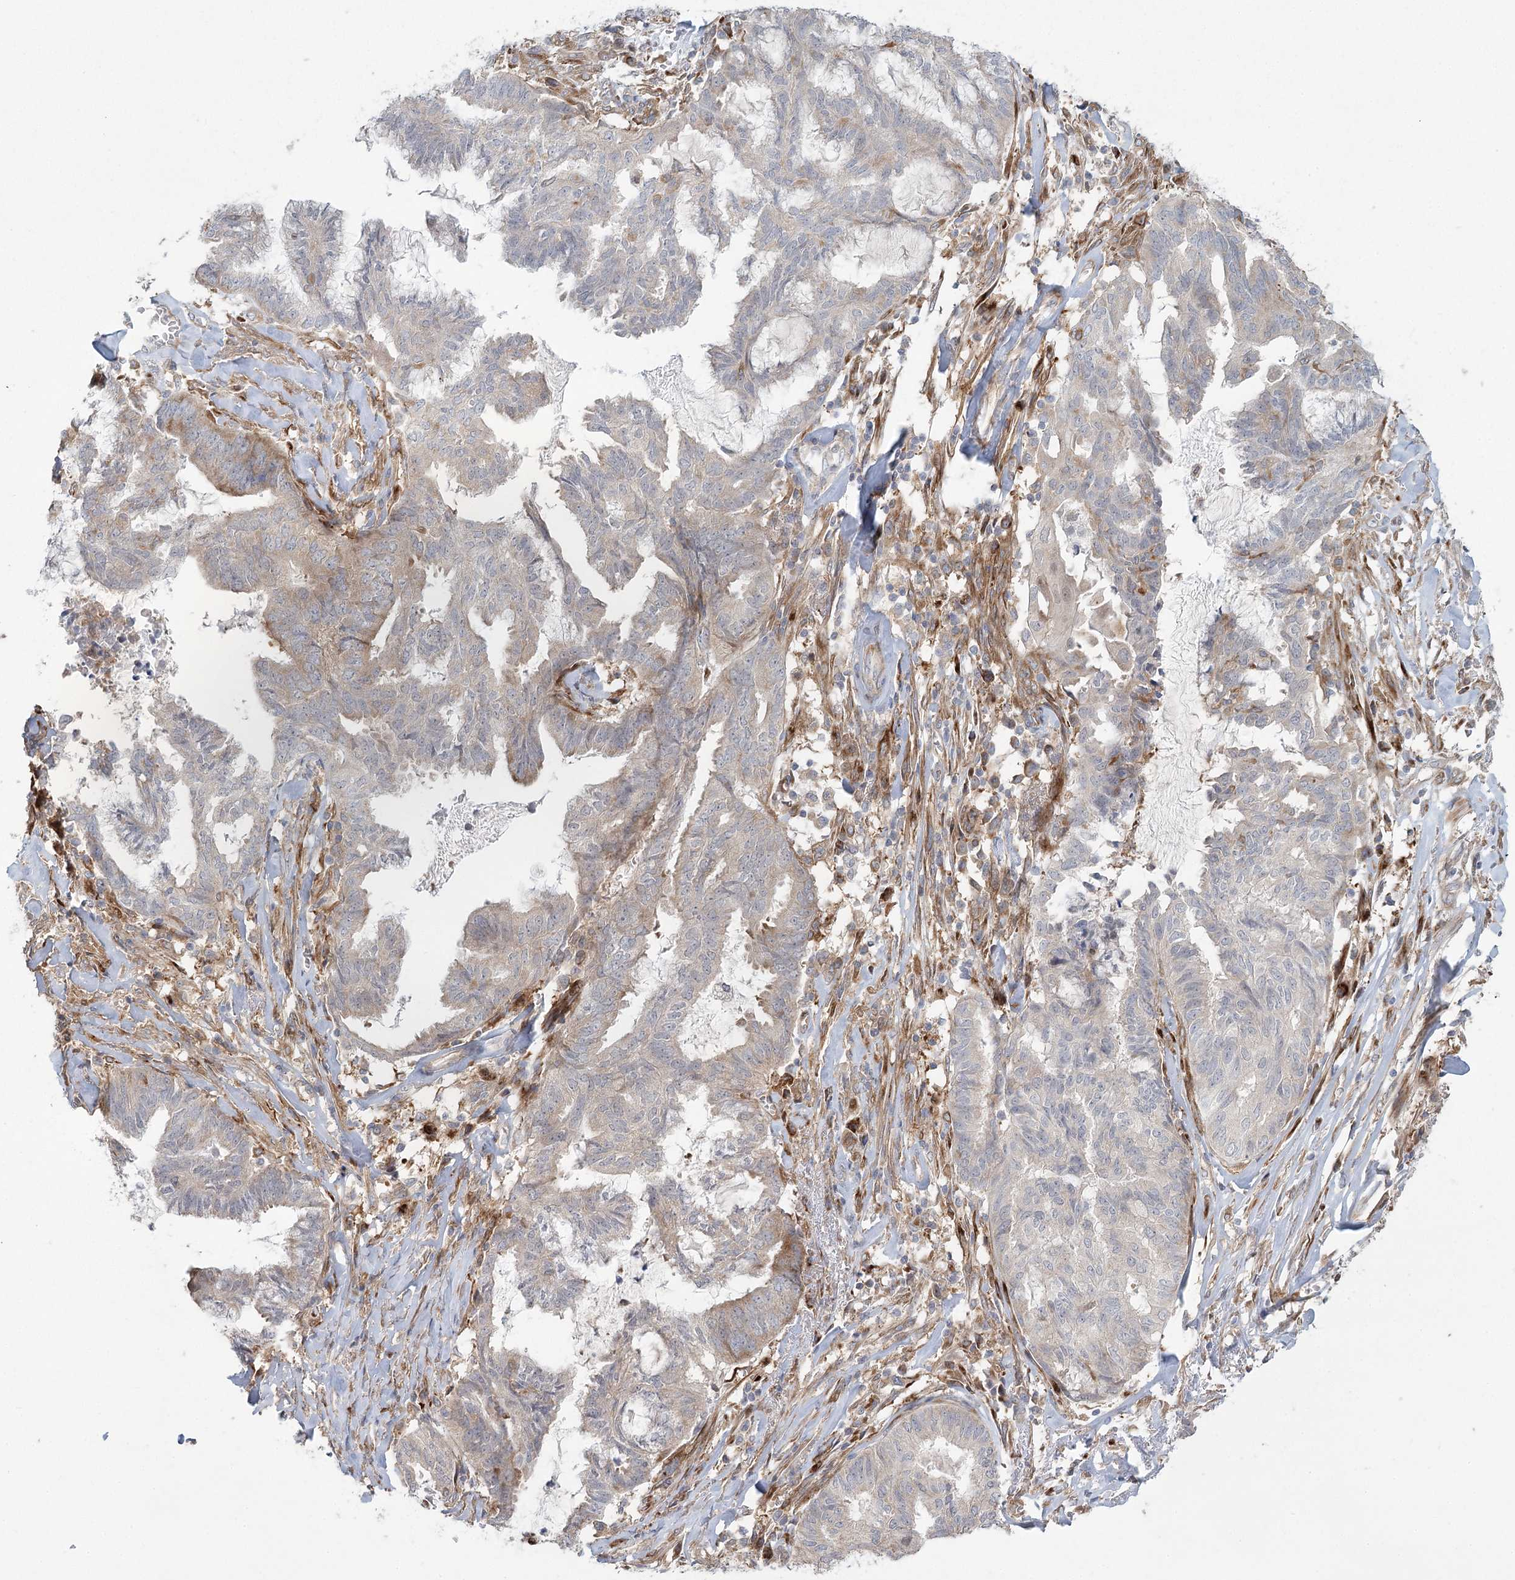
{"staining": {"intensity": "weak", "quantity": "25%-75%", "location": "cytoplasmic/membranous"}, "tissue": "endometrial cancer", "cell_type": "Tumor cells", "image_type": "cancer", "snomed": [{"axis": "morphology", "description": "Adenocarcinoma, NOS"}, {"axis": "topography", "description": "Endometrium"}], "caption": "Protein expression analysis of human endometrial adenocarcinoma reveals weak cytoplasmic/membranous expression in approximately 25%-75% of tumor cells.", "gene": "FAM110C", "patient": {"sex": "female", "age": 86}}